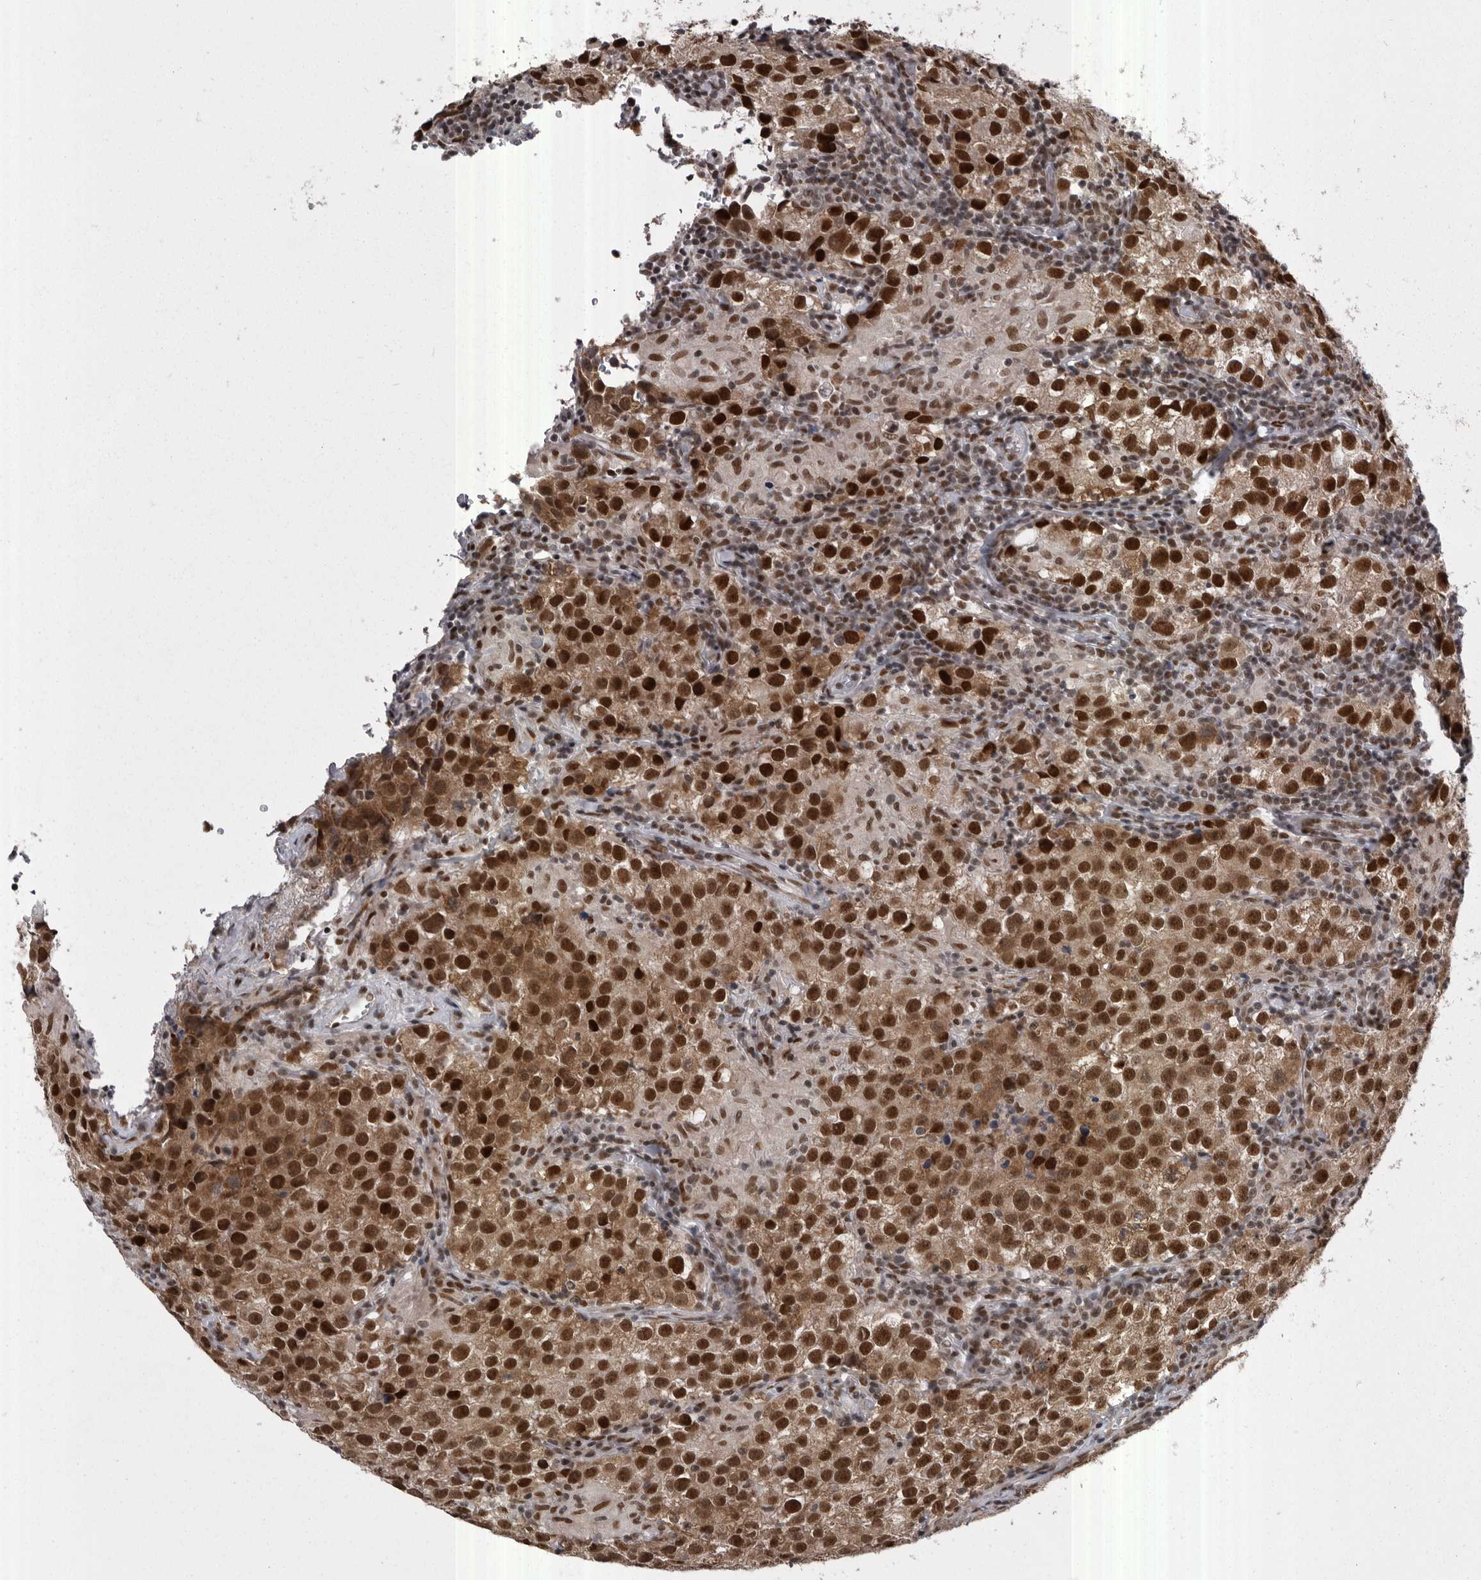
{"staining": {"intensity": "strong", "quantity": ">75%", "location": "nuclear"}, "tissue": "testis cancer", "cell_type": "Tumor cells", "image_type": "cancer", "snomed": [{"axis": "morphology", "description": "Seminoma, NOS"}, {"axis": "morphology", "description": "Carcinoma, Embryonal, NOS"}, {"axis": "topography", "description": "Testis"}], "caption": "Brown immunohistochemical staining in testis cancer (seminoma) exhibits strong nuclear staining in approximately >75% of tumor cells.", "gene": "MEPCE", "patient": {"sex": "male", "age": 43}}